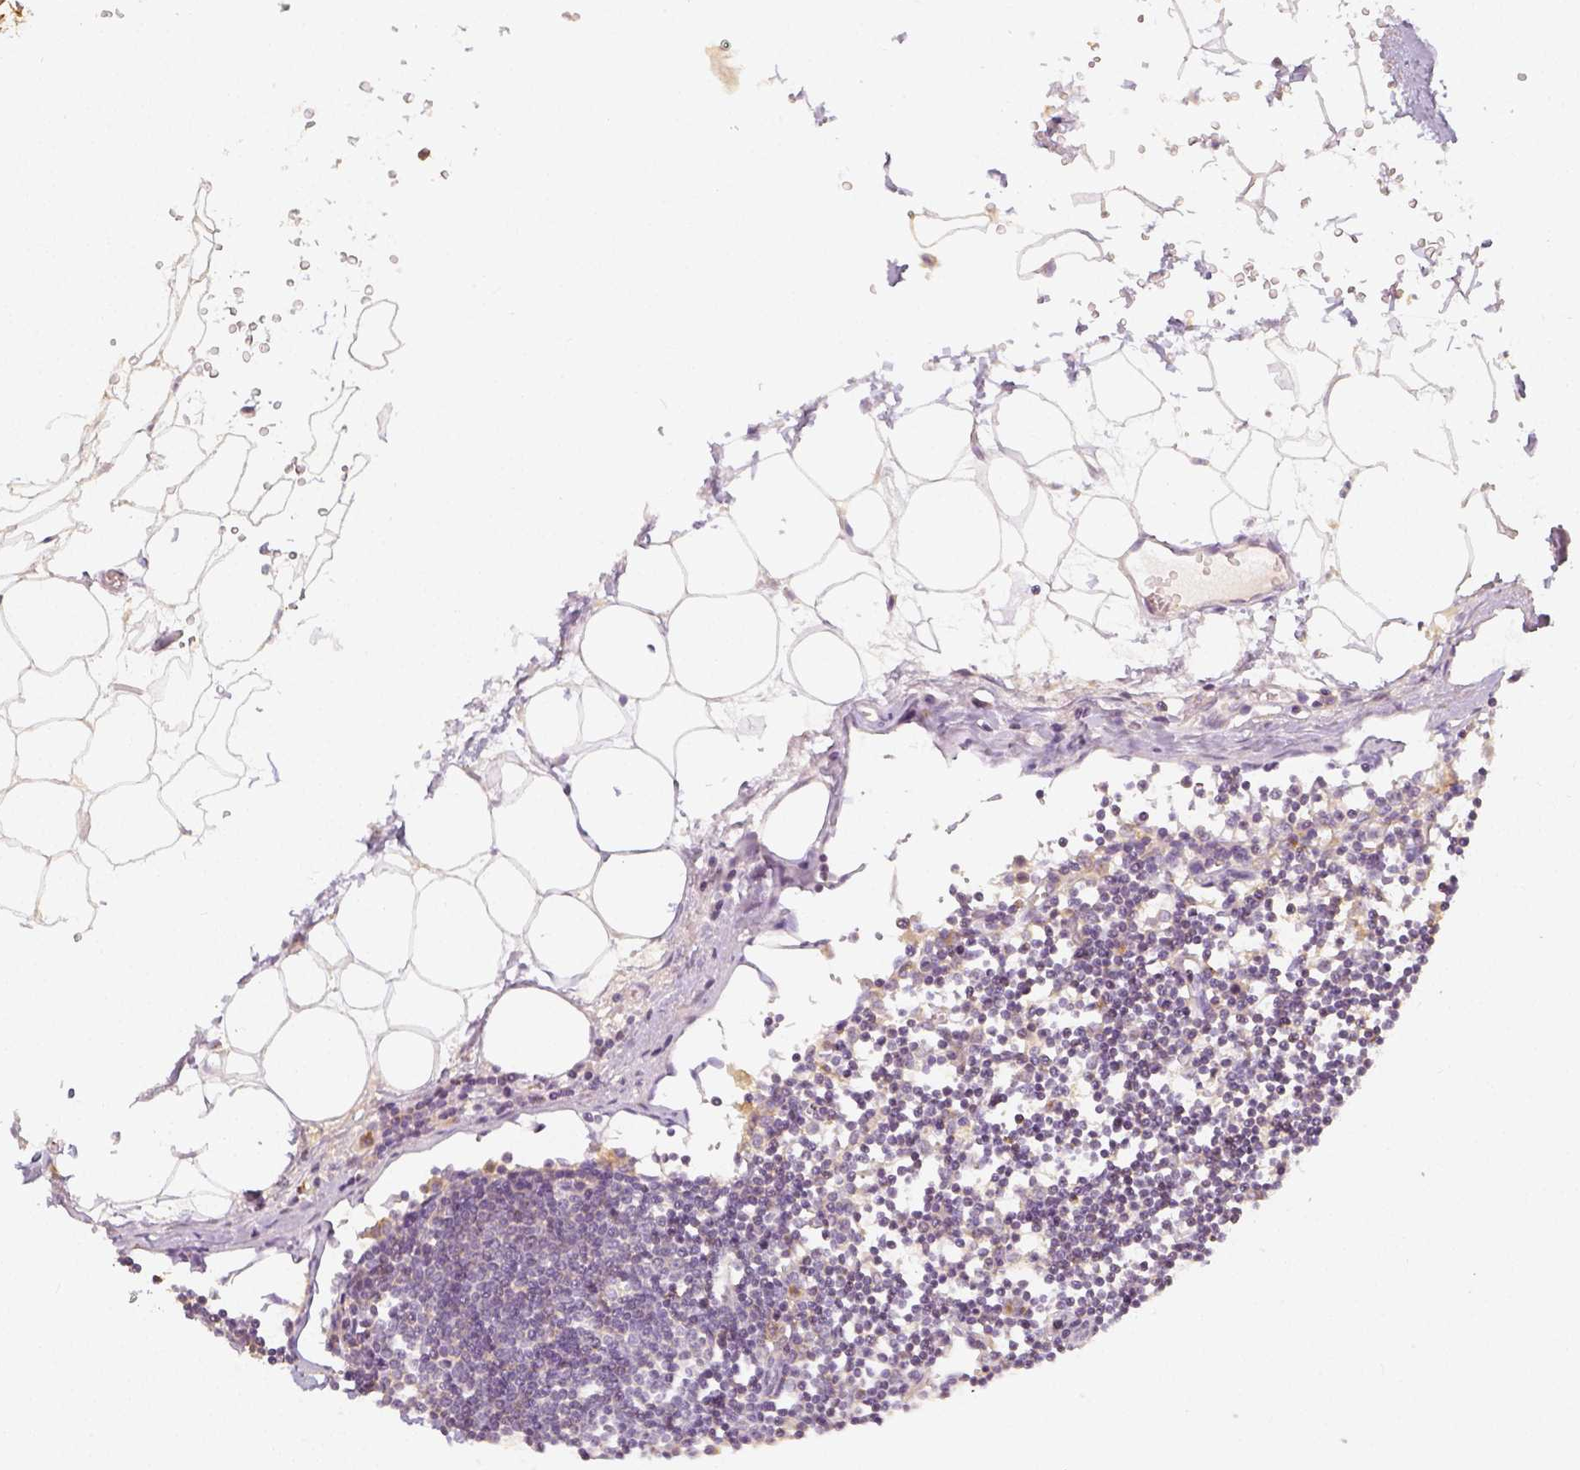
{"staining": {"intensity": "moderate", "quantity": "25%-75%", "location": "cytoplasmic/membranous"}, "tissue": "lymph node", "cell_type": "Germinal center cells", "image_type": "normal", "snomed": [{"axis": "morphology", "description": "Normal tissue, NOS"}, {"axis": "topography", "description": "Lymph node"}], "caption": "IHC staining of benign lymph node, which reveals medium levels of moderate cytoplasmic/membranous positivity in about 25%-75% of germinal center cells indicating moderate cytoplasmic/membranous protein positivity. The staining was performed using DAB (brown) for protein detection and nuclei were counterstained in hematoxylin (blue).", "gene": "PTPRJ", "patient": {"sex": "female", "age": 65}}